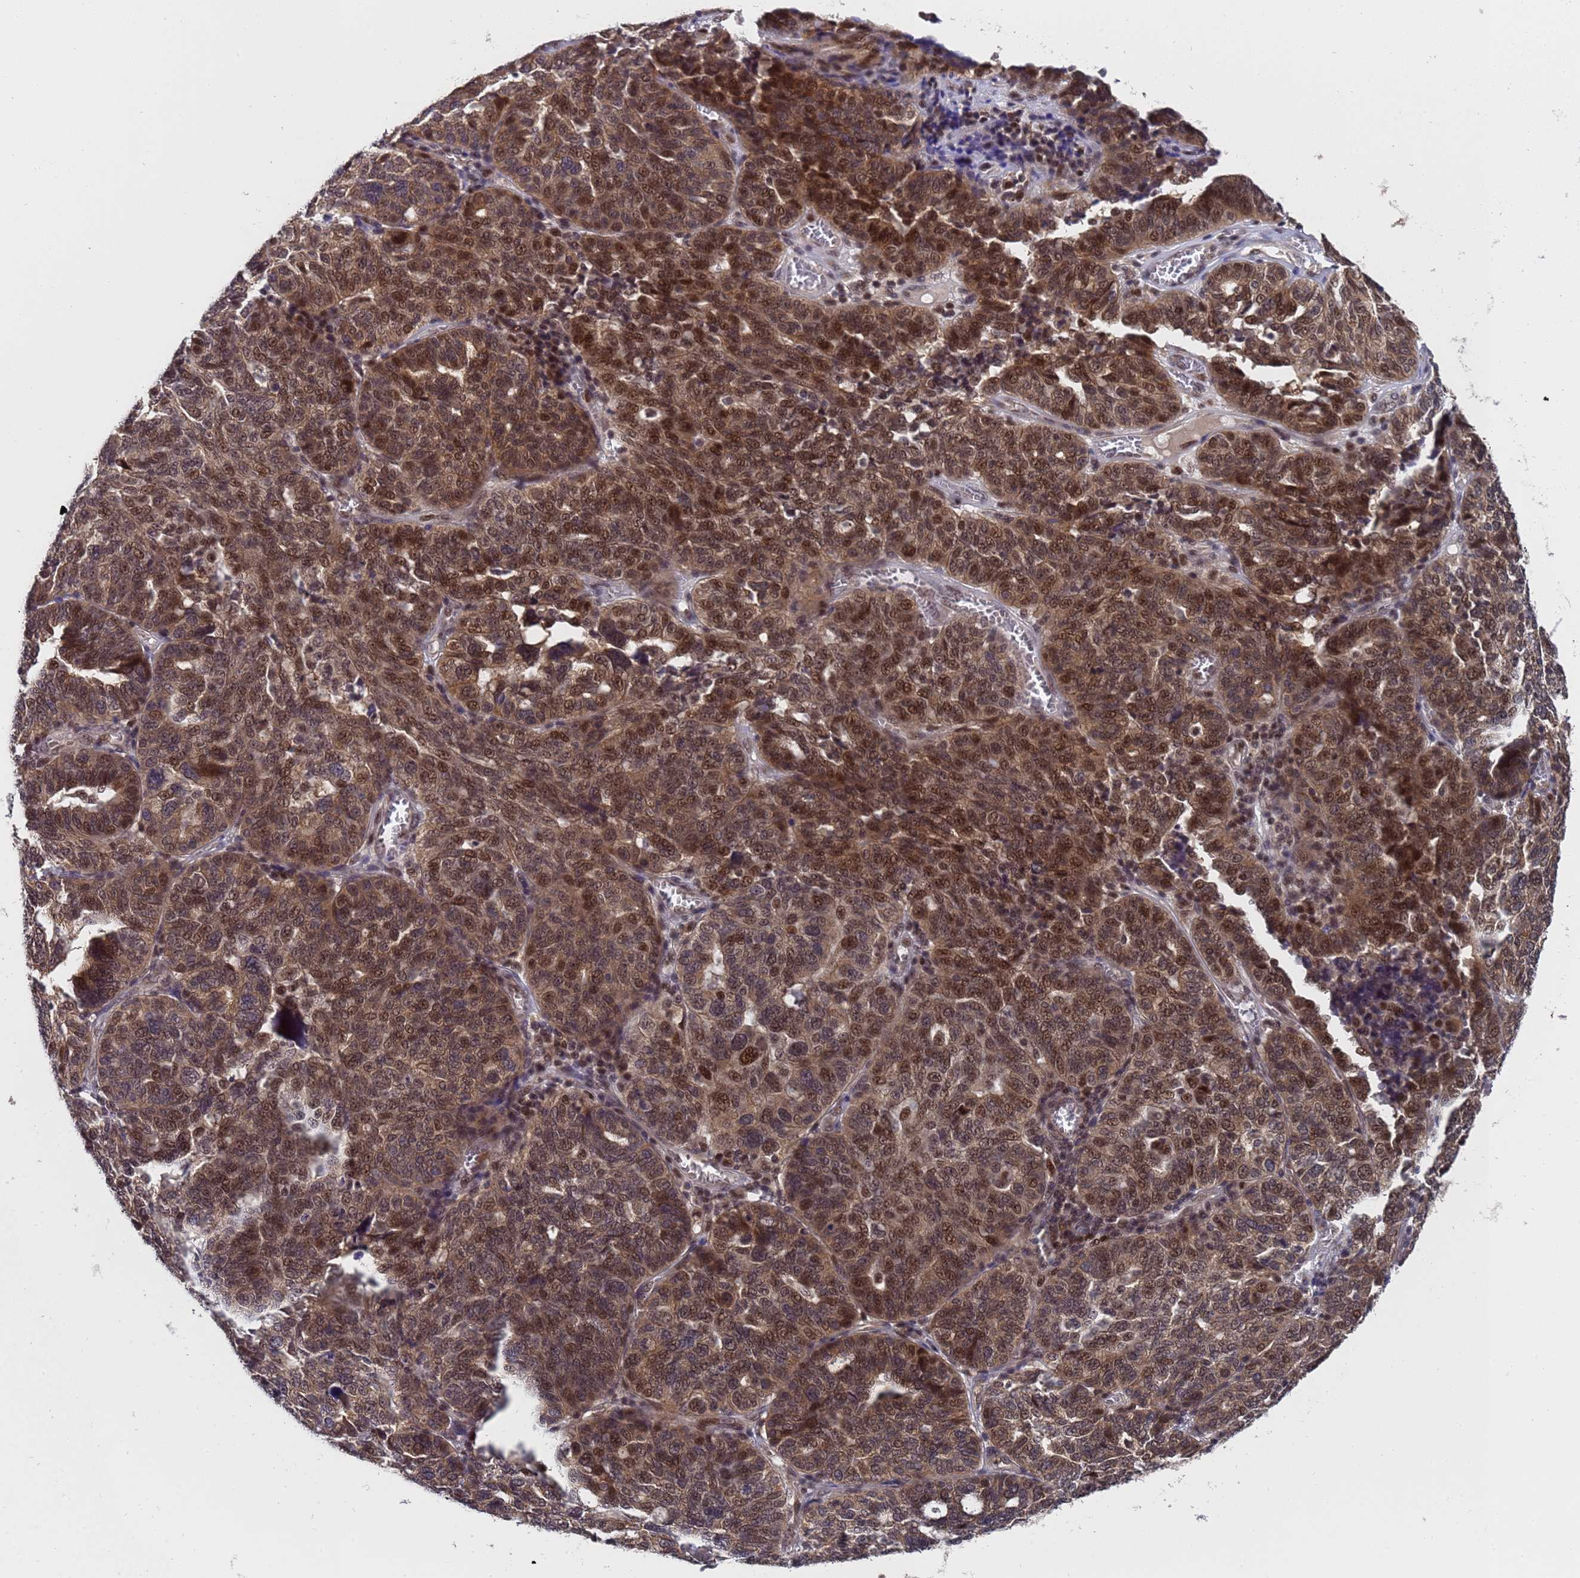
{"staining": {"intensity": "moderate", "quantity": ">75%", "location": "cytoplasmic/membranous,nuclear"}, "tissue": "ovarian cancer", "cell_type": "Tumor cells", "image_type": "cancer", "snomed": [{"axis": "morphology", "description": "Cystadenocarcinoma, serous, NOS"}, {"axis": "topography", "description": "Ovary"}], "caption": "Ovarian serous cystadenocarcinoma was stained to show a protein in brown. There is medium levels of moderate cytoplasmic/membranous and nuclear expression in approximately >75% of tumor cells.", "gene": "ANAPC13", "patient": {"sex": "female", "age": 59}}